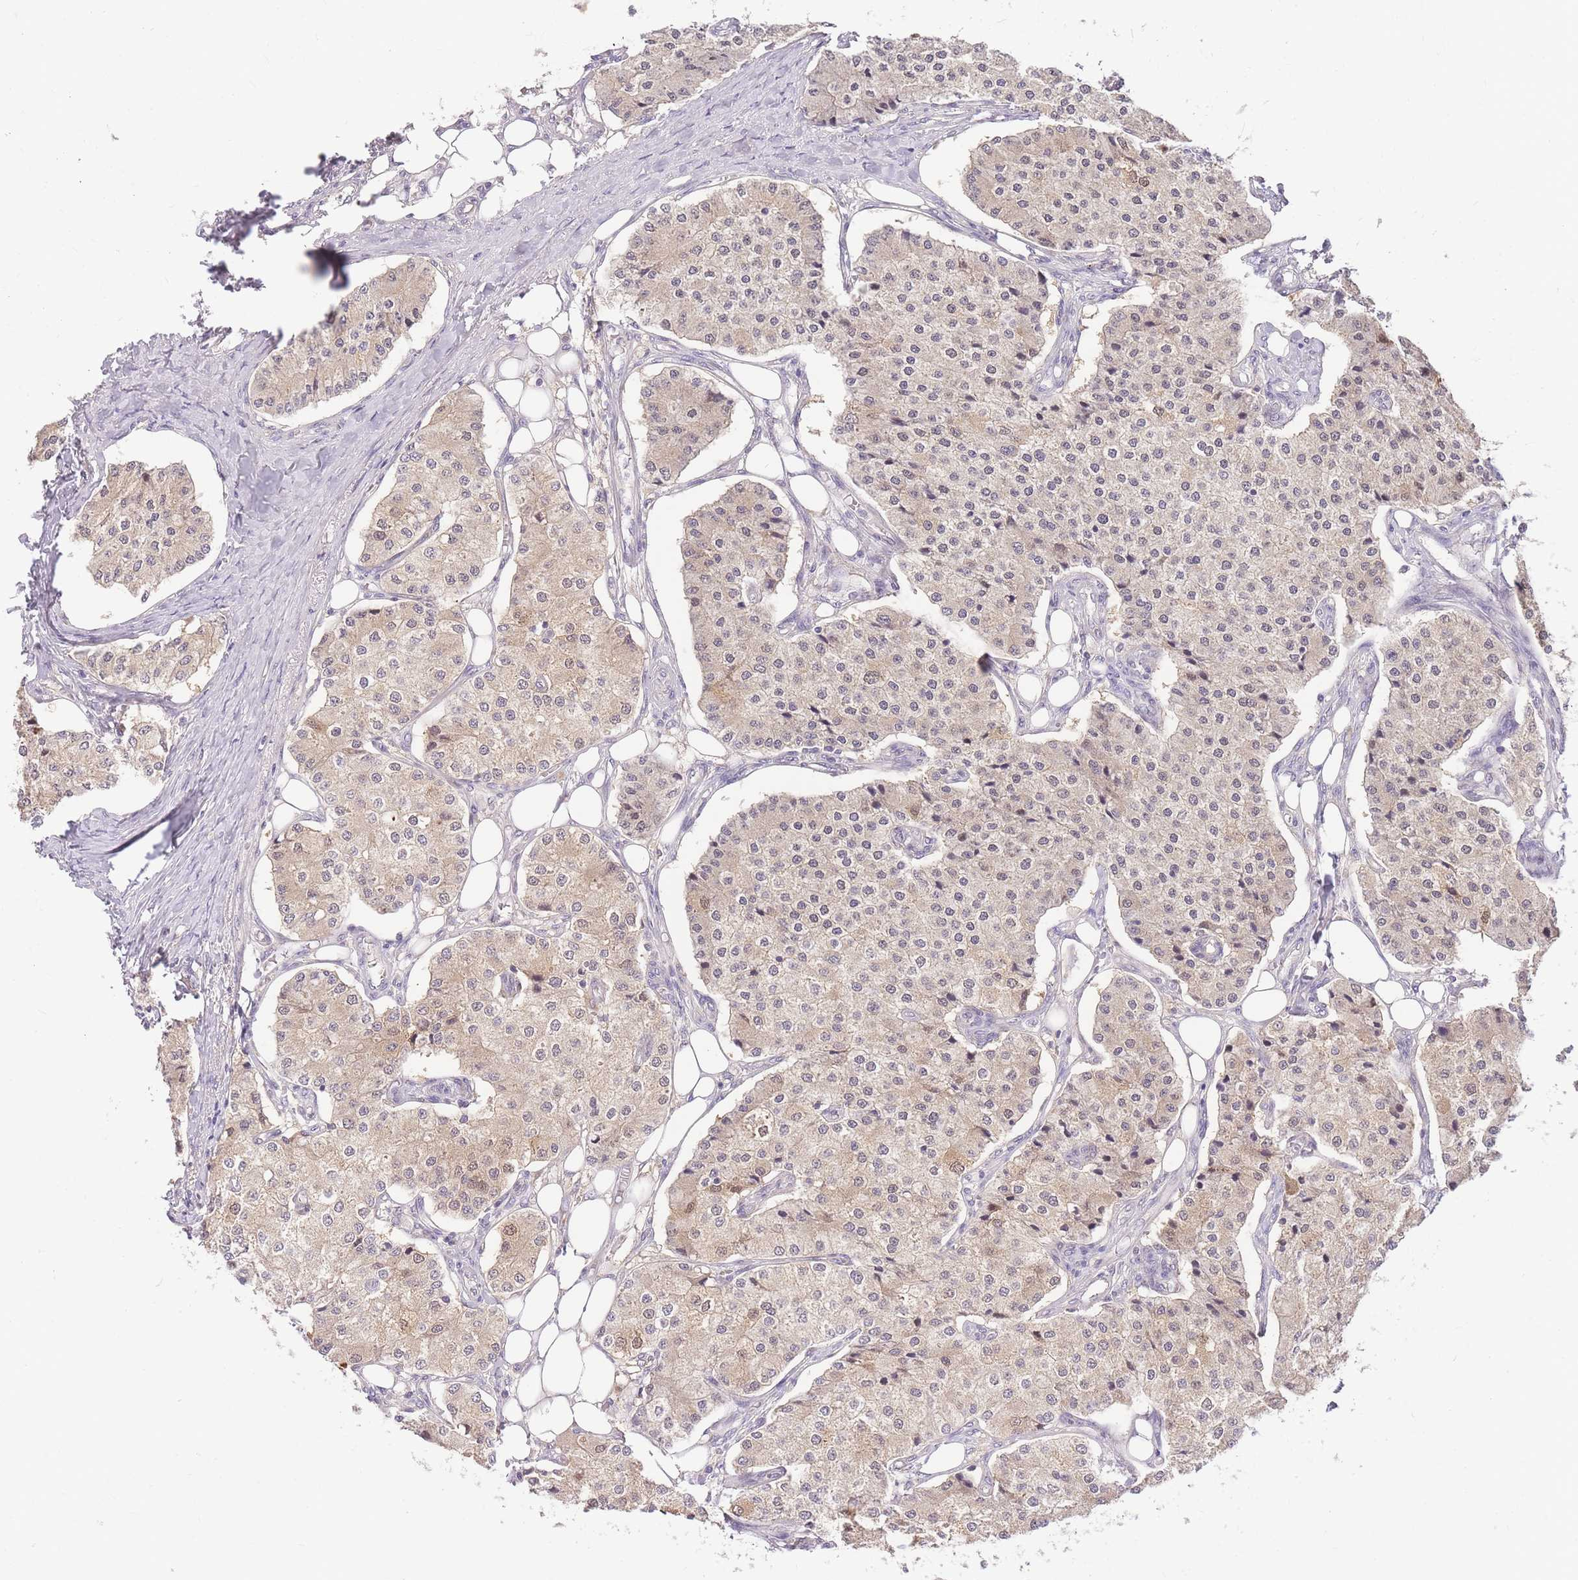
{"staining": {"intensity": "weak", "quantity": "<25%", "location": "nuclear"}, "tissue": "carcinoid", "cell_type": "Tumor cells", "image_type": "cancer", "snomed": [{"axis": "morphology", "description": "Carcinoid, malignant, NOS"}, {"axis": "topography", "description": "Colon"}], "caption": "High power microscopy micrograph of an IHC histopathology image of carcinoid (malignant), revealing no significant positivity in tumor cells.", "gene": "ZNF577", "patient": {"sex": "female", "age": 52}}